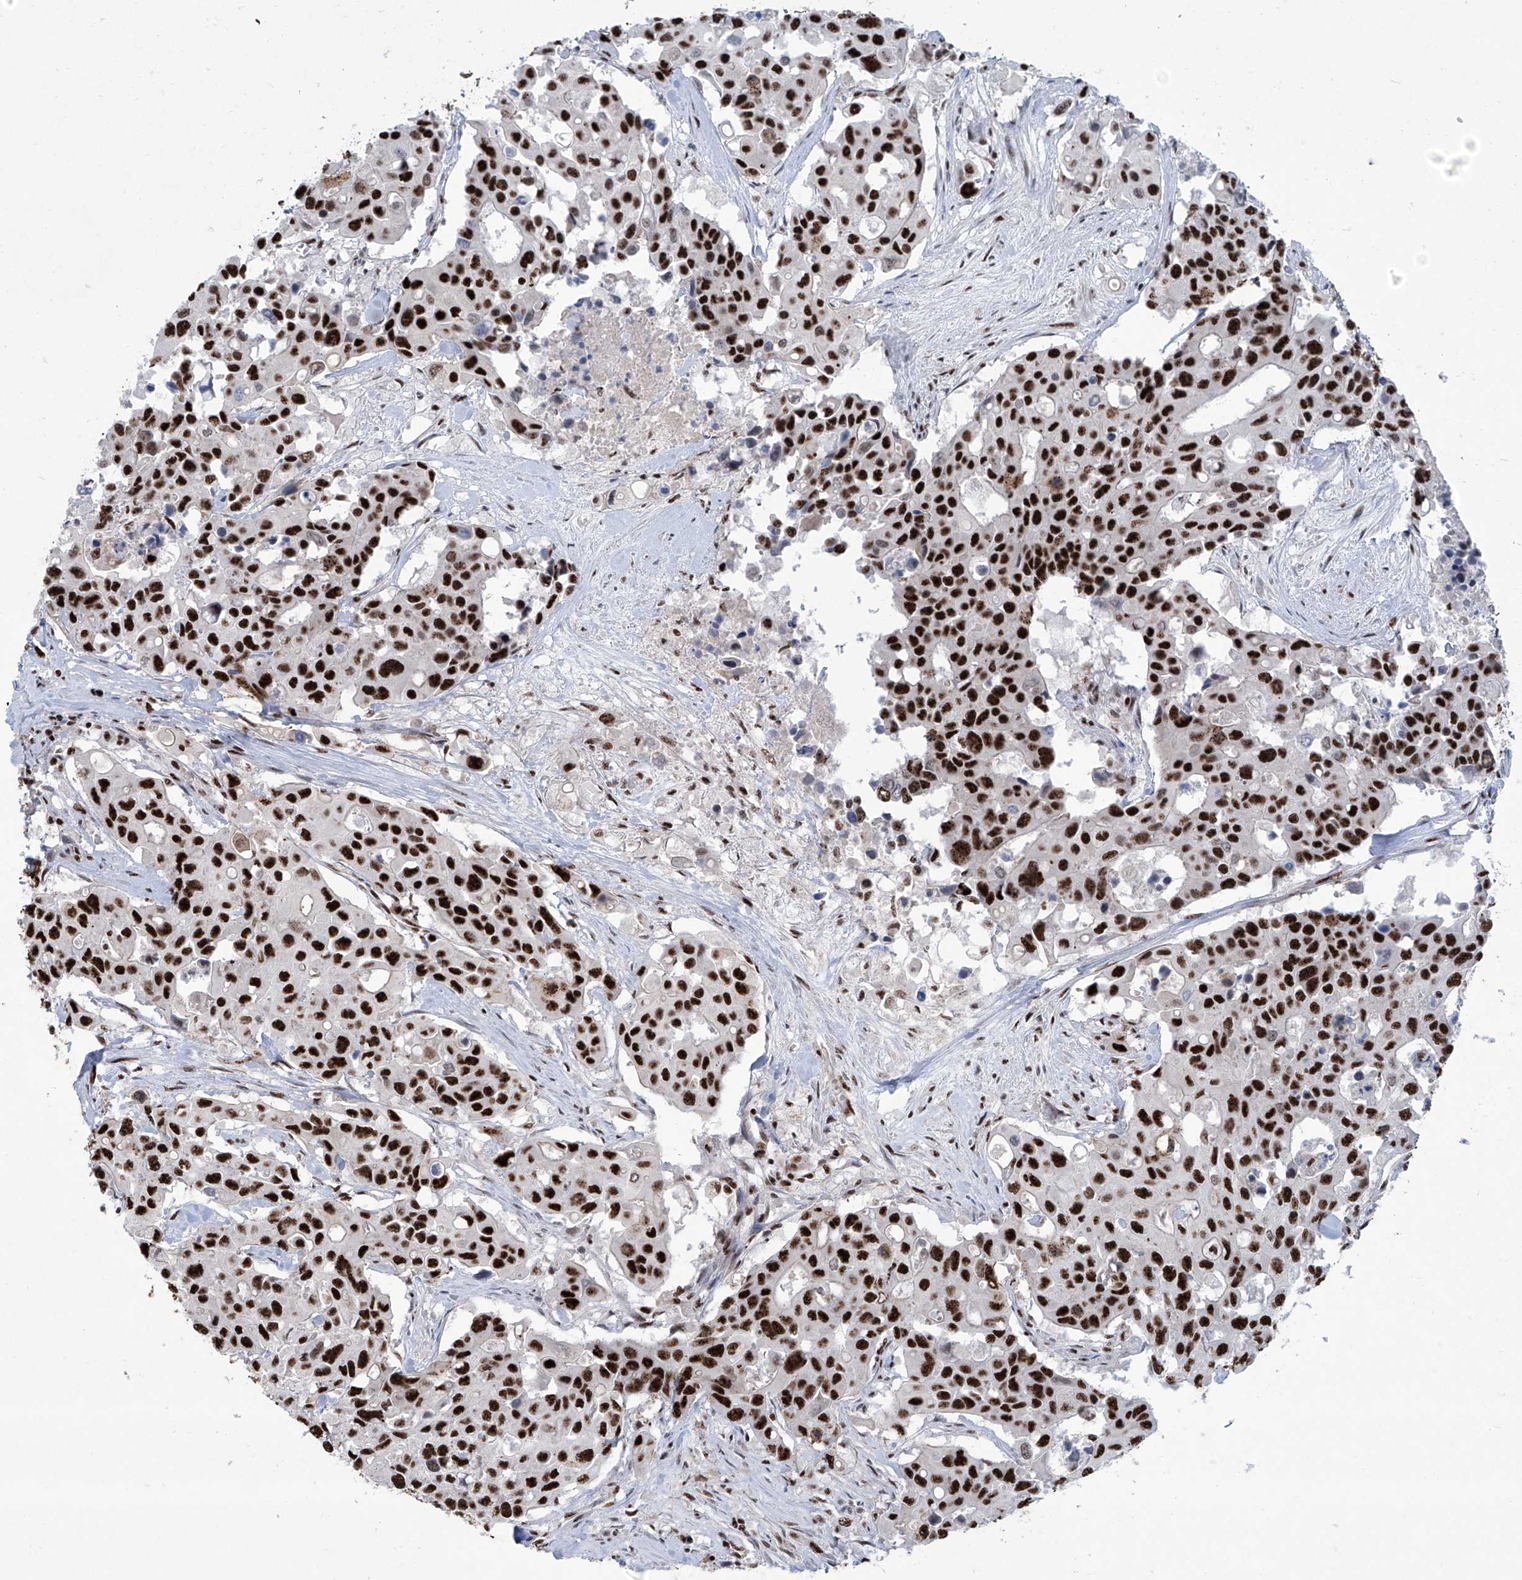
{"staining": {"intensity": "strong", "quantity": ">75%", "location": "nuclear"}, "tissue": "colorectal cancer", "cell_type": "Tumor cells", "image_type": "cancer", "snomed": [{"axis": "morphology", "description": "Adenocarcinoma, NOS"}, {"axis": "topography", "description": "Colon"}], "caption": "Colorectal cancer tissue demonstrates strong nuclear expression in approximately >75% of tumor cells, visualized by immunohistochemistry. The staining was performed using DAB (3,3'-diaminobenzidine), with brown indicating positive protein expression. Nuclei are stained blue with hematoxylin.", "gene": "FBXL4", "patient": {"sex": "male", "age": 77}}